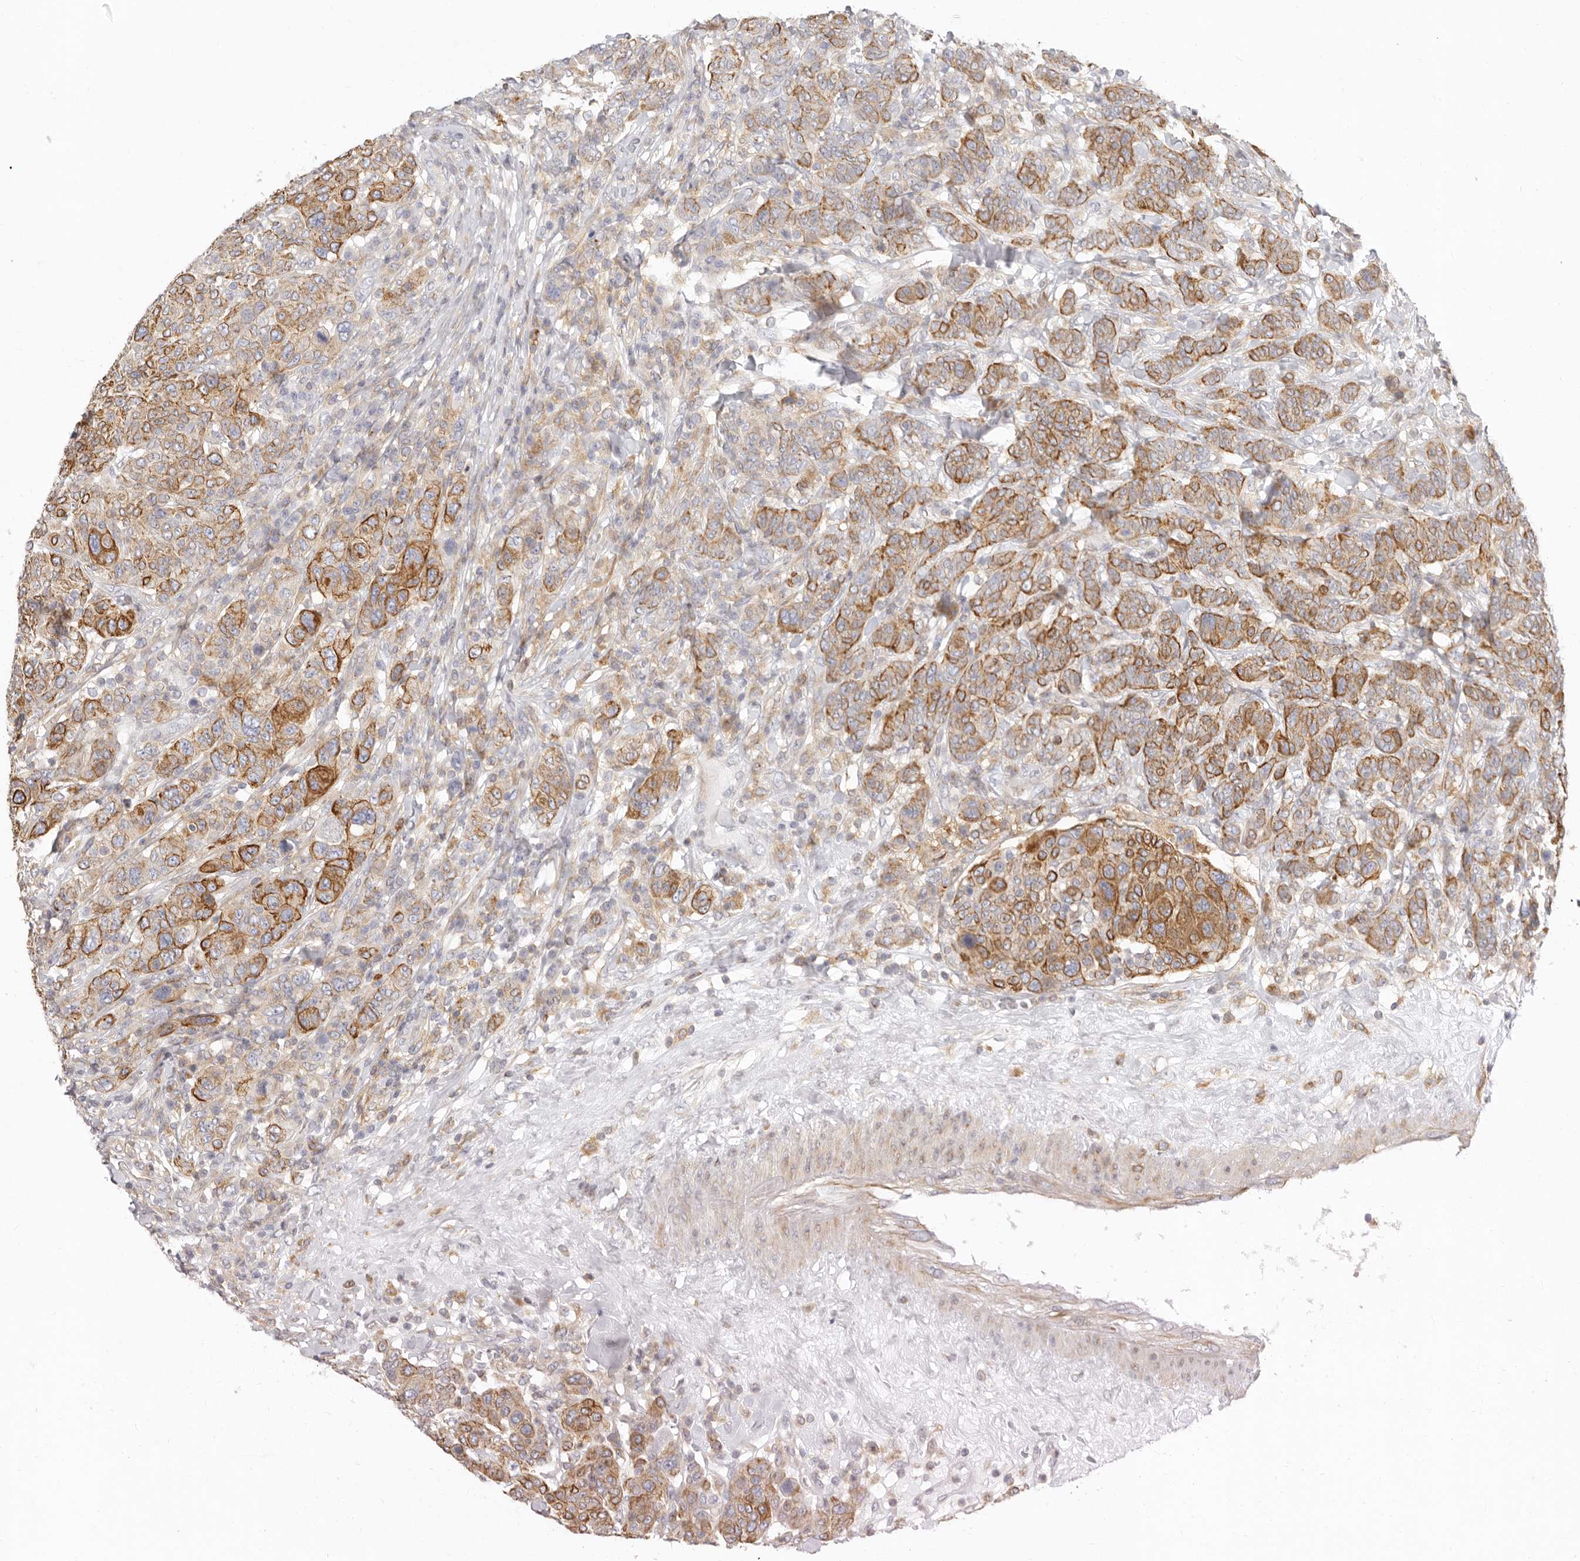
{"staining": {"intensity": "moderate", "quantity": ">75%", "location": "cytoplasmic/membranous"}, "tissue": "breast cancer", "cell_type": "Tumor cells", "image_type": "cancer", "snomed": [{"axis": "morphology", "description": "Duct carcinoma"}, {"axis": "topography", "description": "Breast"}], "caption": "Breast cancer (invasive ductal carcinoma) stained for a protein exhibits moderate cytoplasmic/membranous positivity in tumor cells.", "gene": "NIBAN1", "patient": {"sex": "female", "age": 37}}